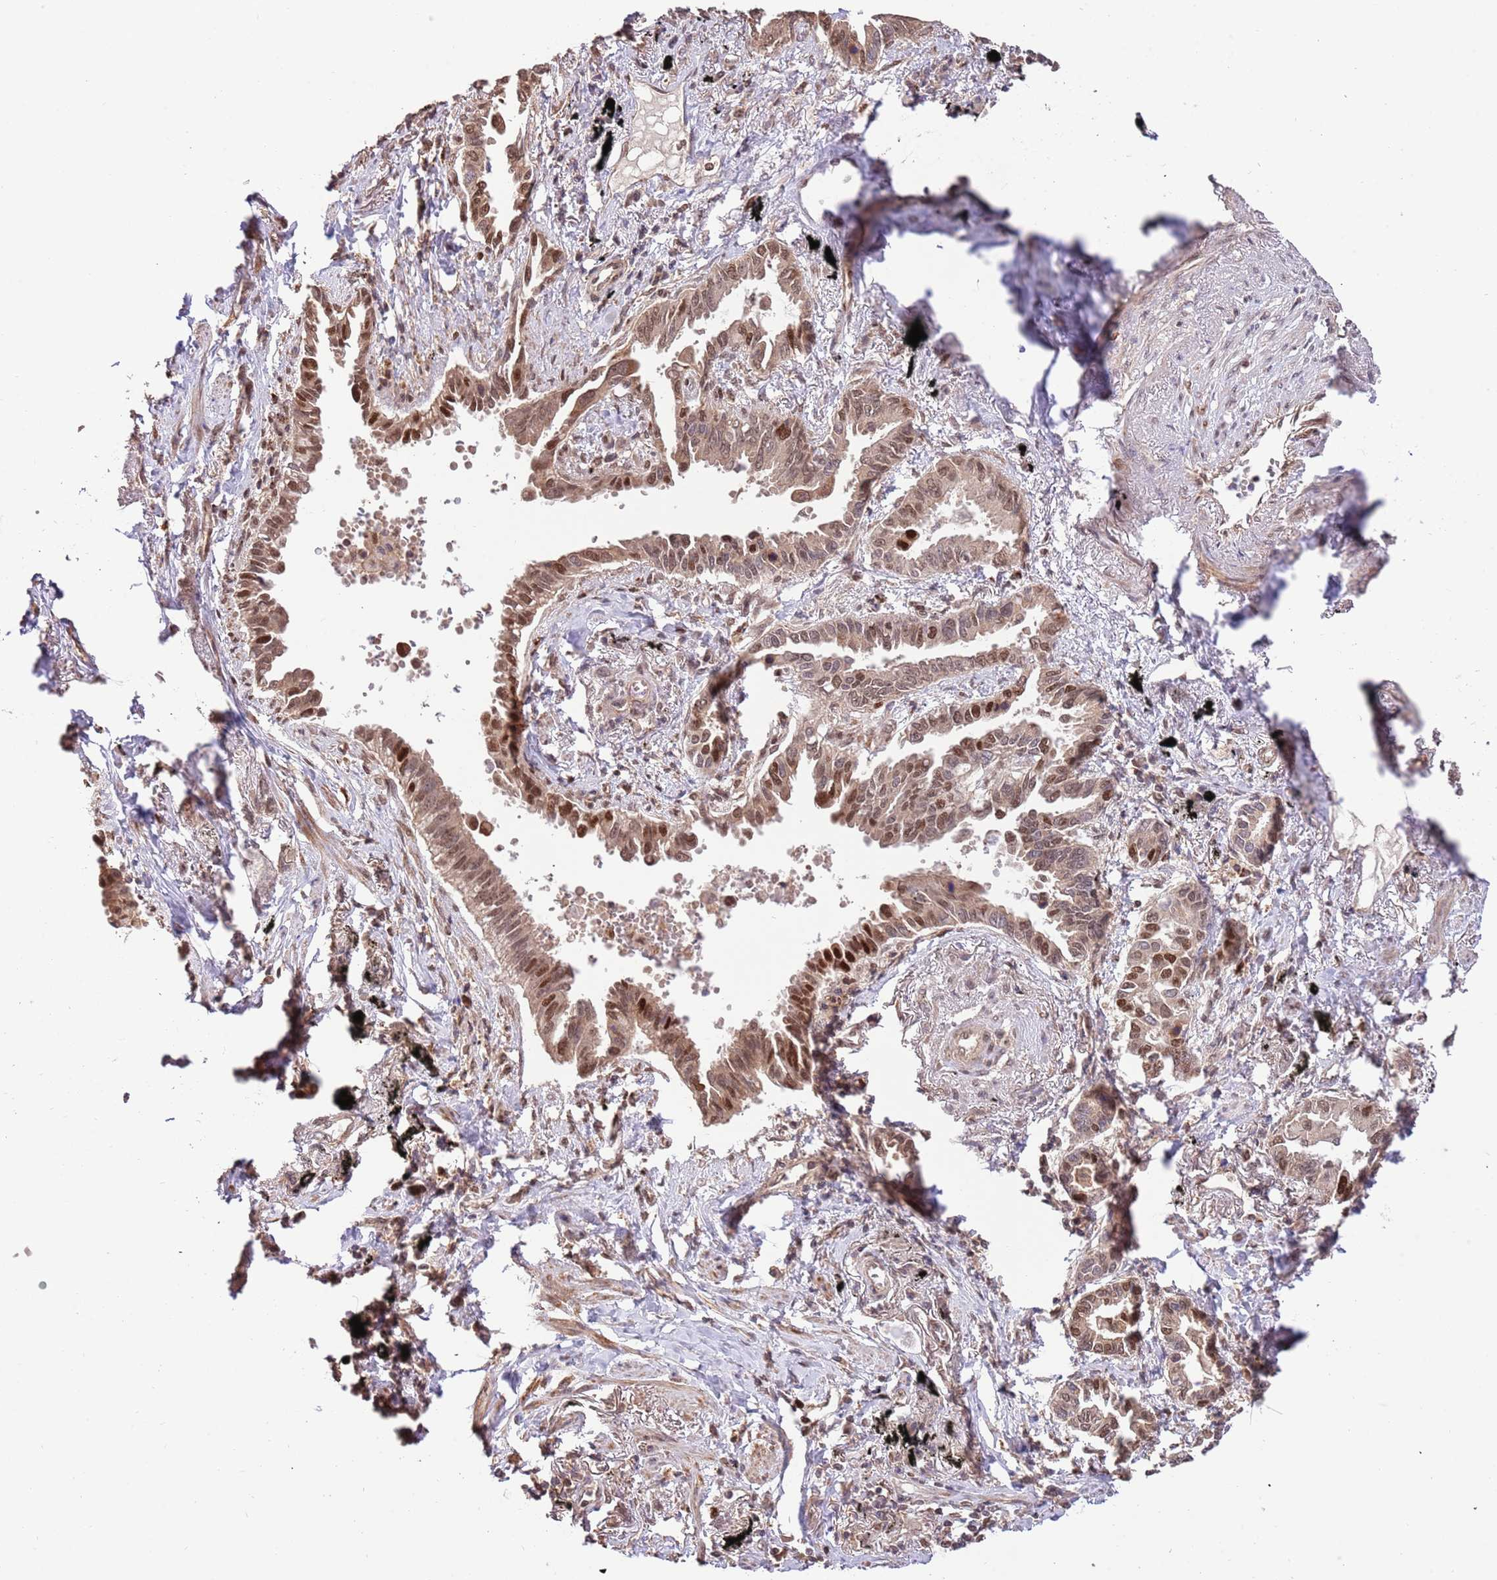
{"staining": {"intensity": "strong", "quantity": "25%-75%", "location": "cytoplasmic/membranous,nuclear"}, "tissue": "lung cancer", "cell_type": "Tumor cells", "image_type": "cancer", "snomed": [{"axis": "morphology", "description": "Adenocarcinoma, NOS"}, {"axis": "topography", "description": "Lung"}], "caption": "Lung cancer (adenocarcinoma) tissue reveals strong cytoplasmic/membranous and nuclear staining in about 25%-75% of tumor cells", "gene": "RIF1", "patient": {"sex": "male", "age": 67}}